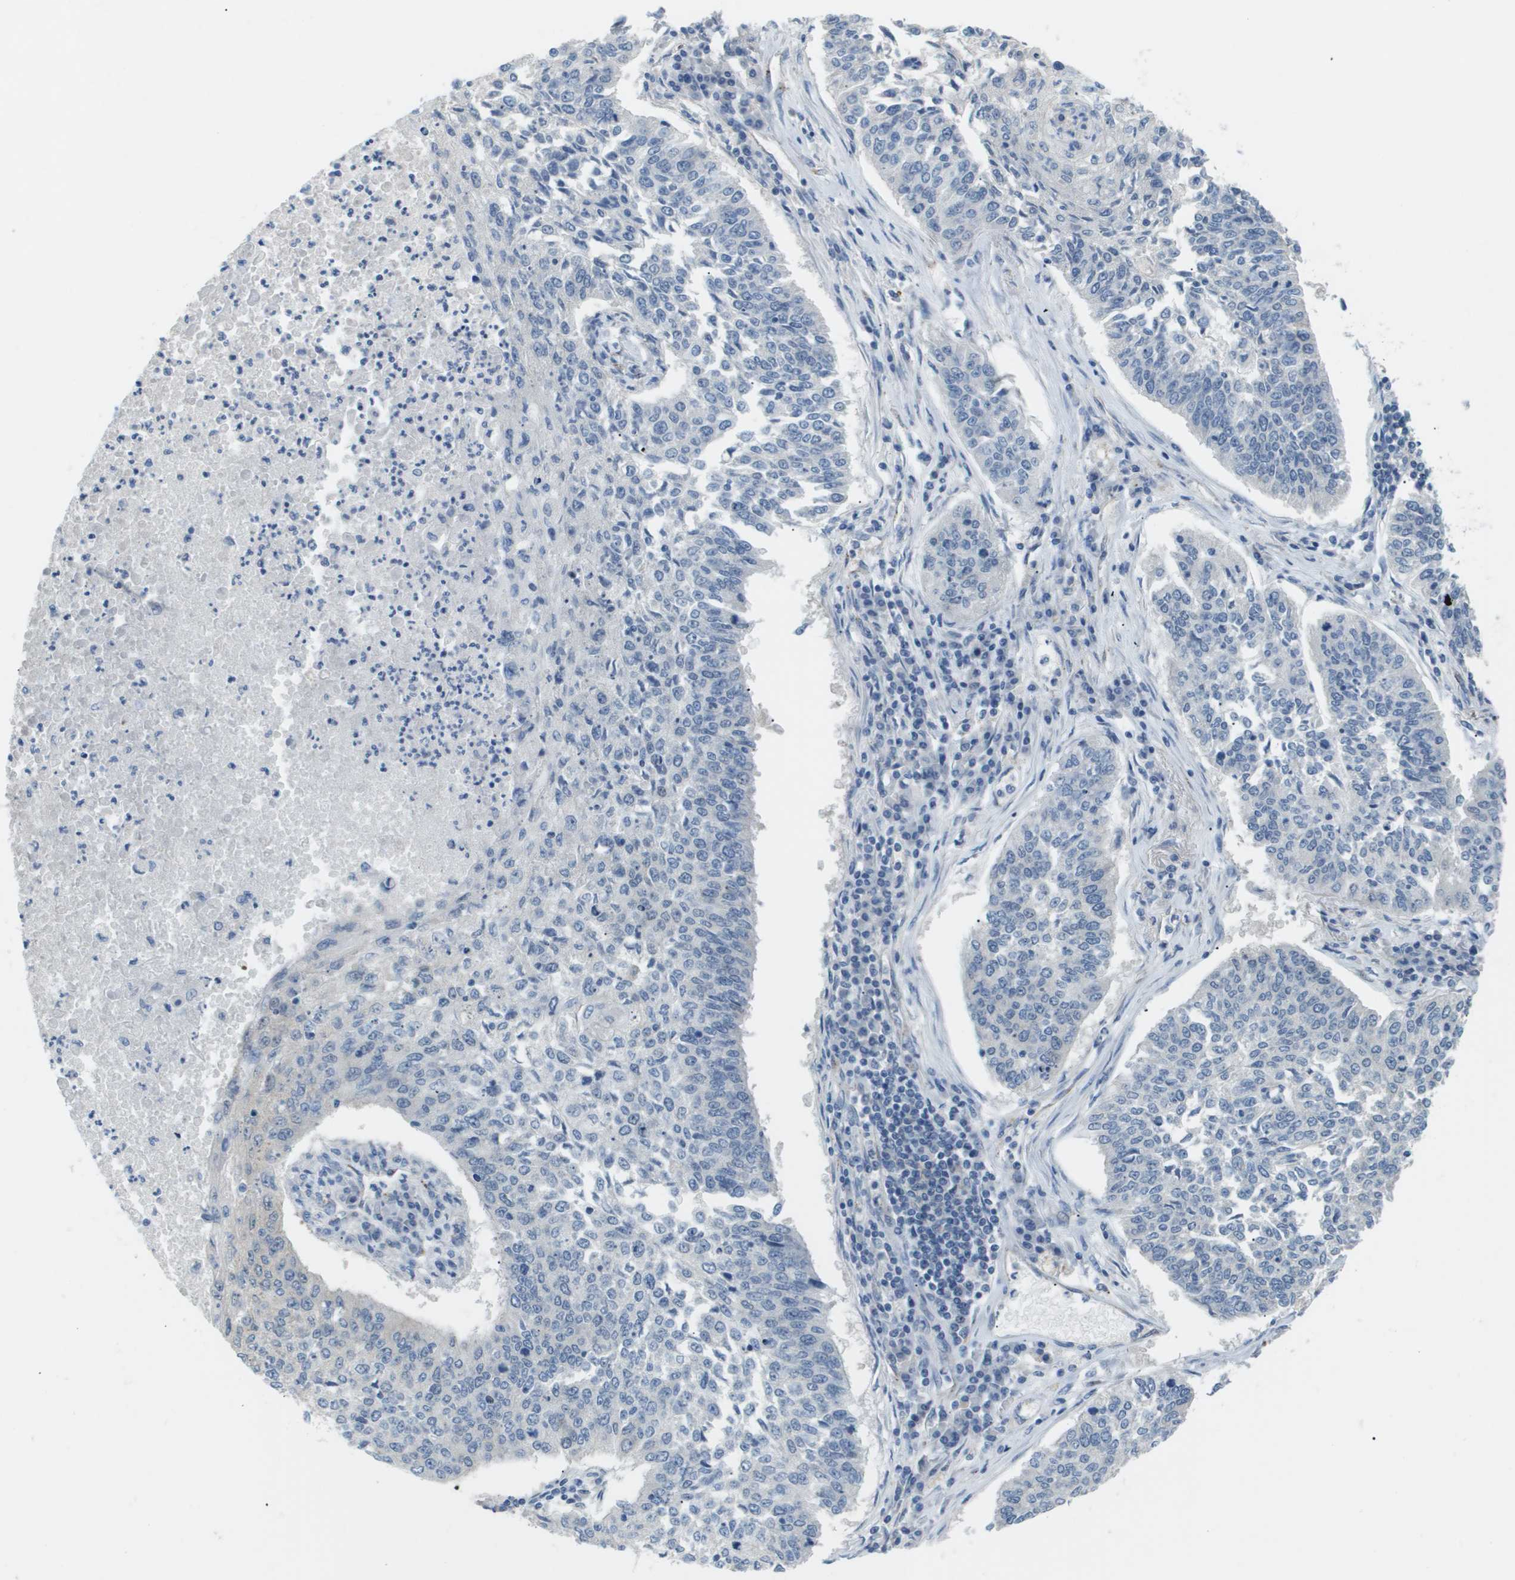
{"staining": {"intensity": "negative", "quantity": "none", "location": "none"}, "tissue": "lung cancer", "cell_type": "Tumor cells", "image_type": "cancer", "snomed": [{"axis": "morphology", "description": "Normal tissue, NOS"}, {"axis": "morphology", "description": "Squamous cell carcinoma, NOS"}, {"axis": "topography", "description": "Cartilage tissue"}, {"axis": "topography", "description": "Bronchus"}, {"axis": "topography", "description": "Lung"}], "caption": "Human lung squamous cell carcinoma stained for a protein using immunohistochemistry (IHC) exhibits no expression in tumor cells.", "gene": "OTUD5", "patient": {"sex": "female", "age": 49}}